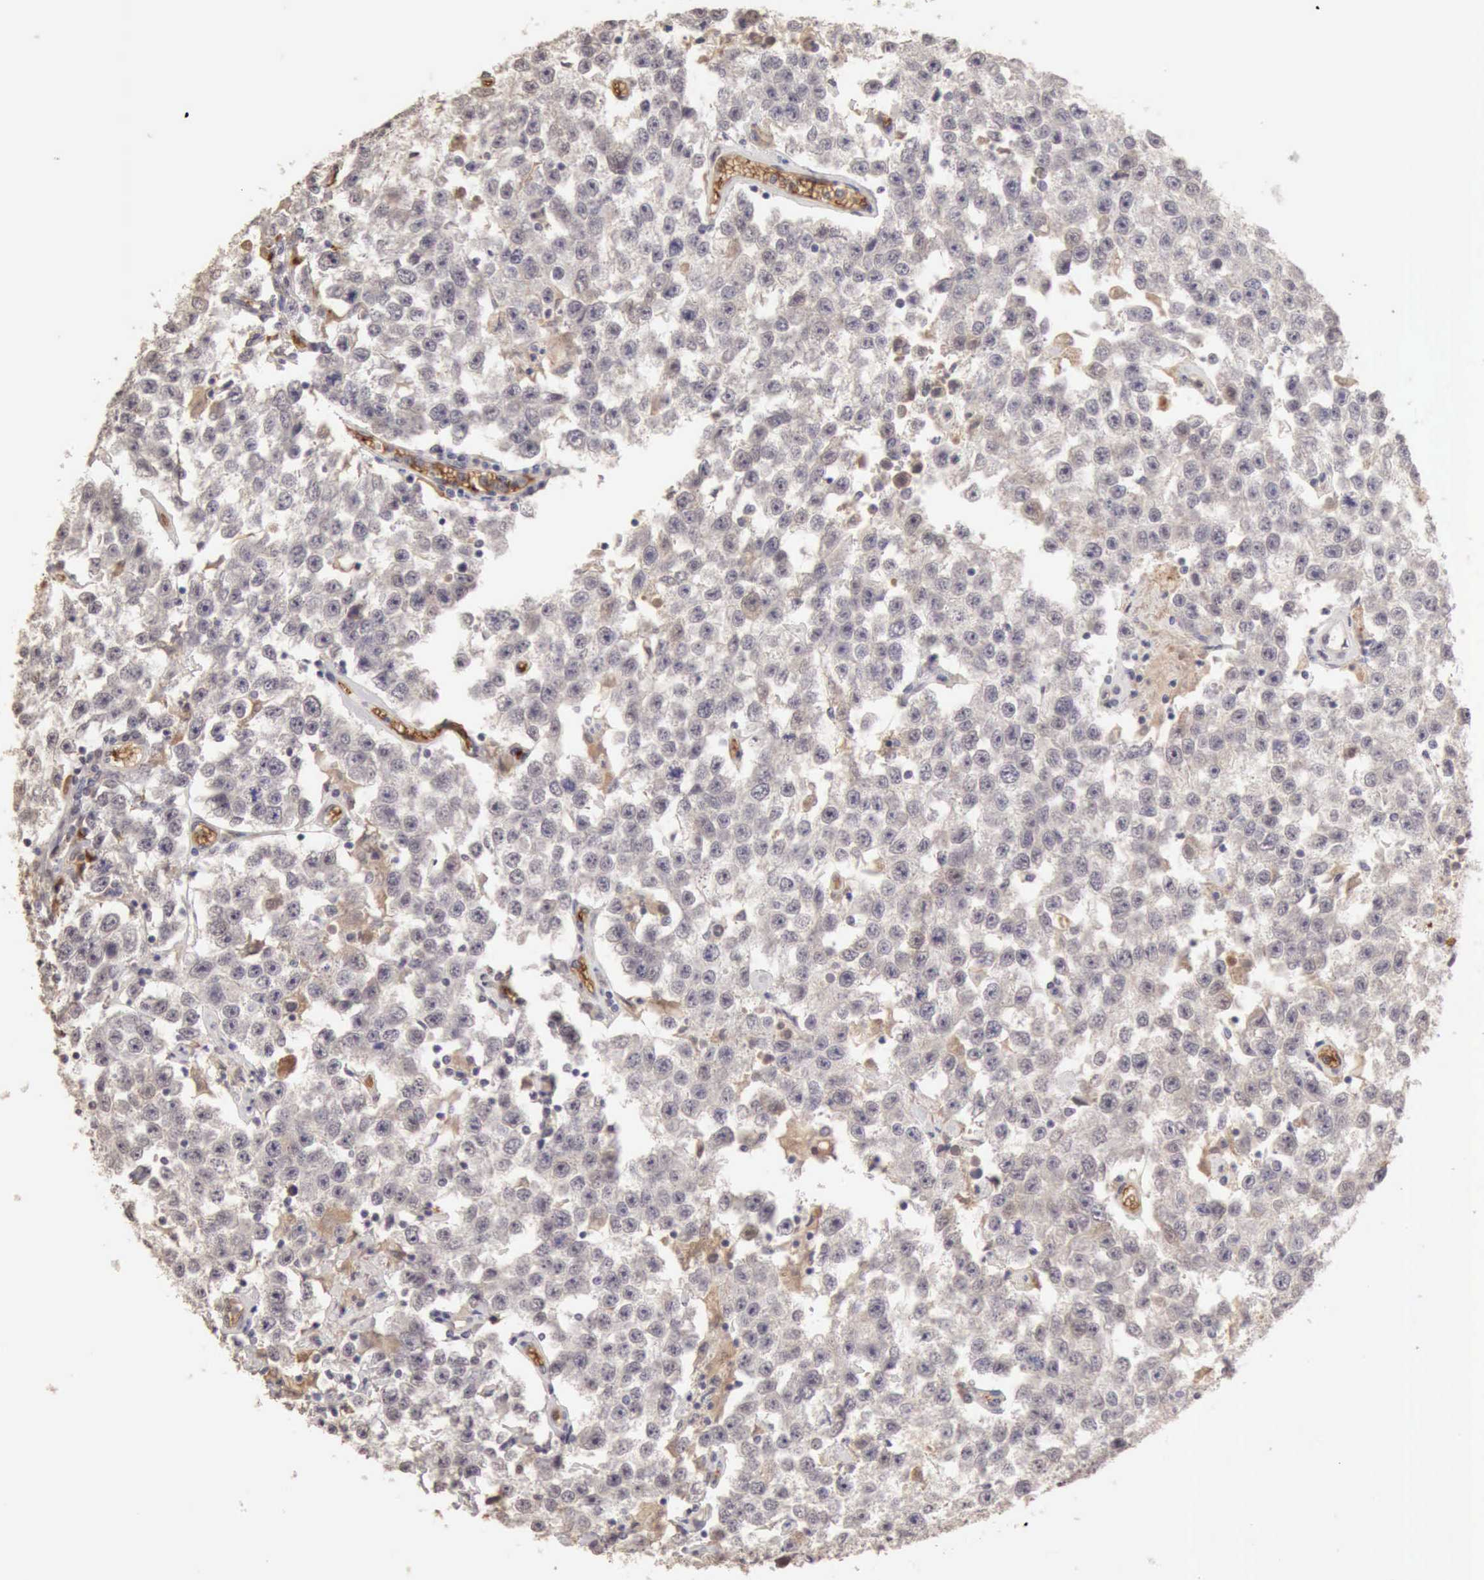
{"staining": {"intensity": "negative", "quantity": "none", "location": "none"}, "tissue": "testis cancer", "cell_type": "Tumor cells", "image_type": "cancer", "snomed": [{"axis": "morphology", "description": "Seminoma, NOS"}, {"axis": "topography", "description": "Testis"}], "caption": "Tumor cells show no significant protein positivity in testis cancer.", "gene": "CFI", "patient": {"sex": "male", "age": 52}}